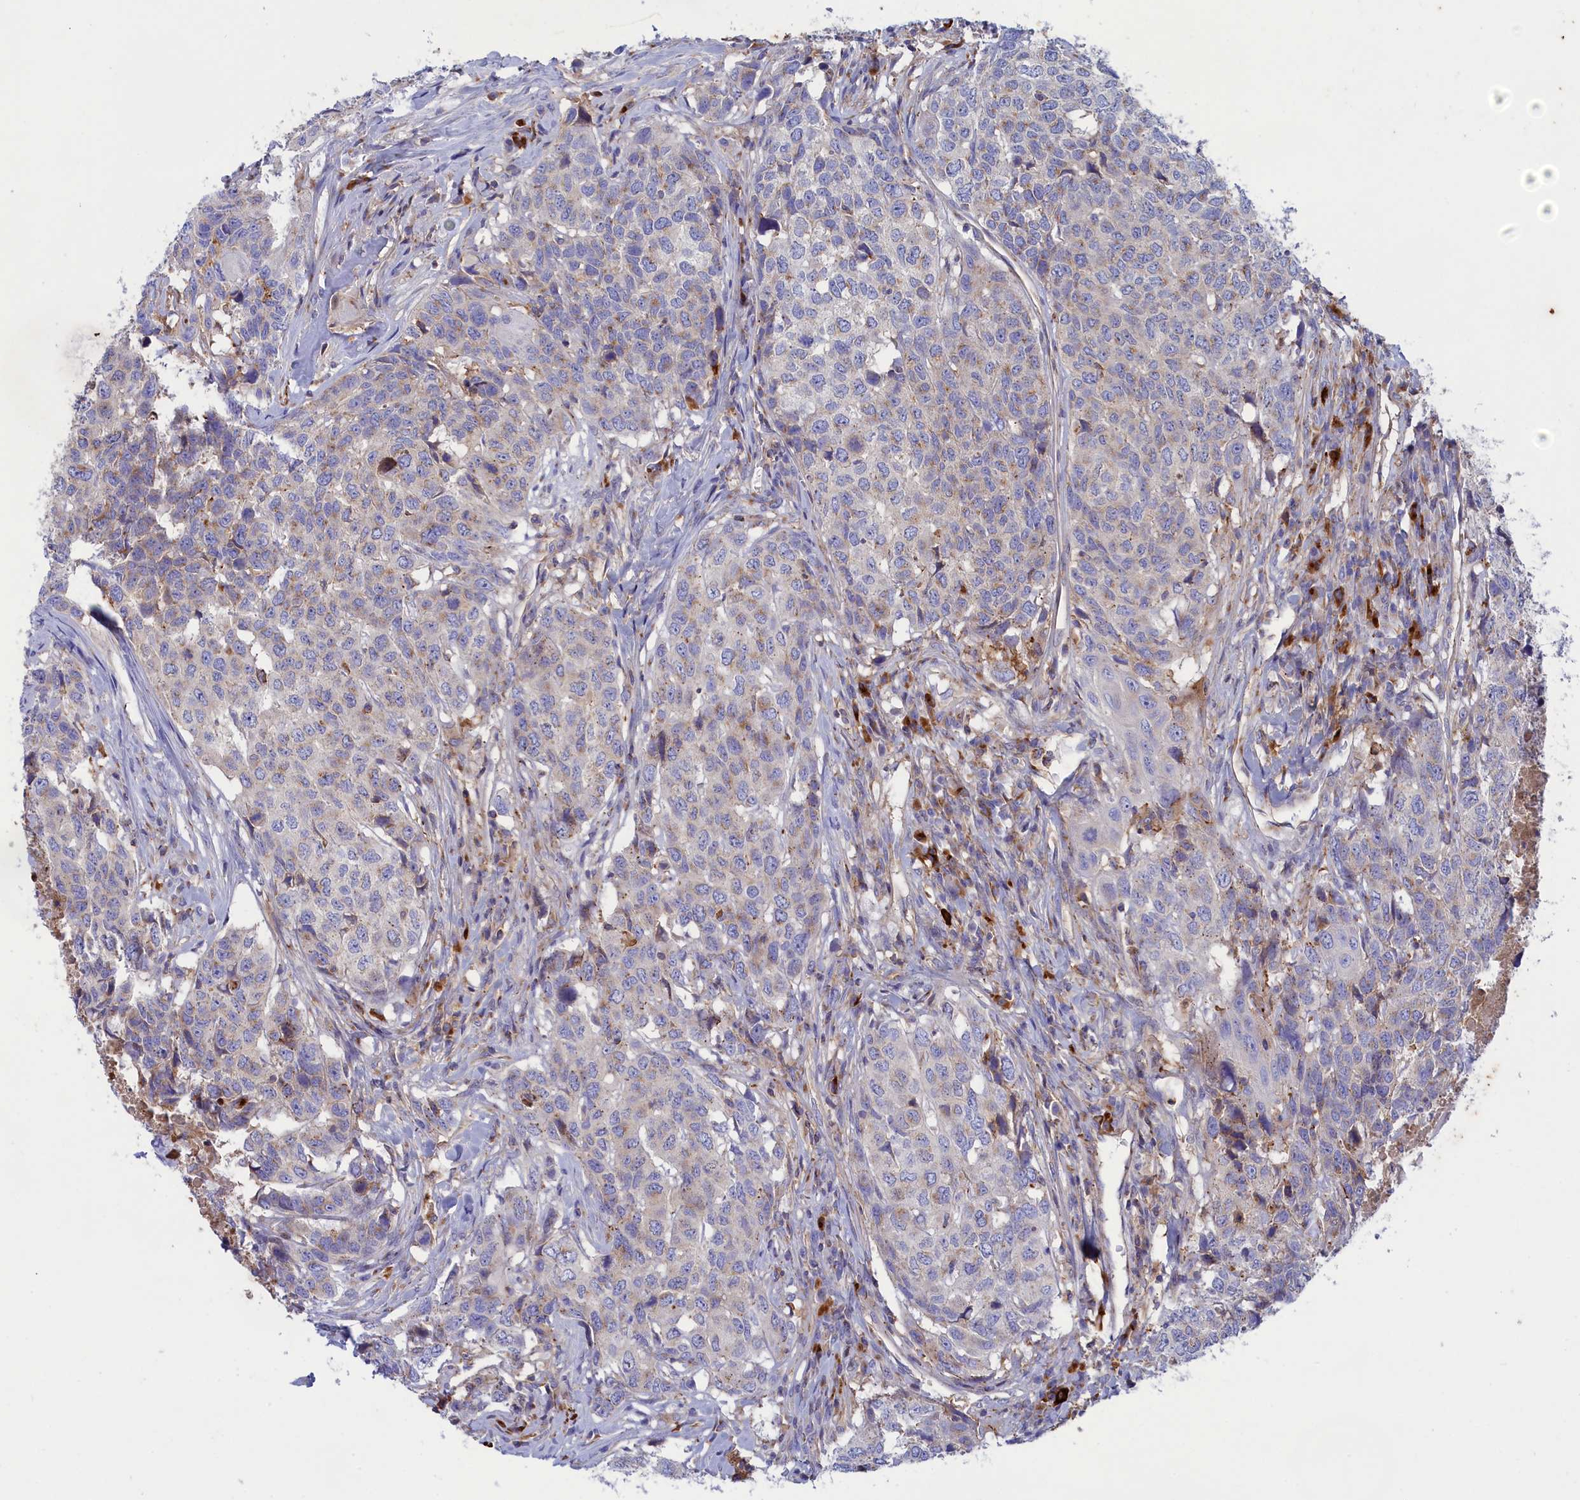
{"staining": {"intensity": "negative", "quantity": "none", "location": "none"}, "tissue": "head and neck cancer", "cell_type": "Tumor cells", "image_type": "cancer", "snomed": [{"axis": "morphology", "description": "Squamous cell carcinoma, NOS"}, {"axis": "topography", "description": "Head-Neck"}], "caption": "Image shows no protein expression in tumor cells of head and neck squamous cell carcinoma tissue.", "gene": "SCAMP4", "patient": {"sex": "male", "age": 66}}